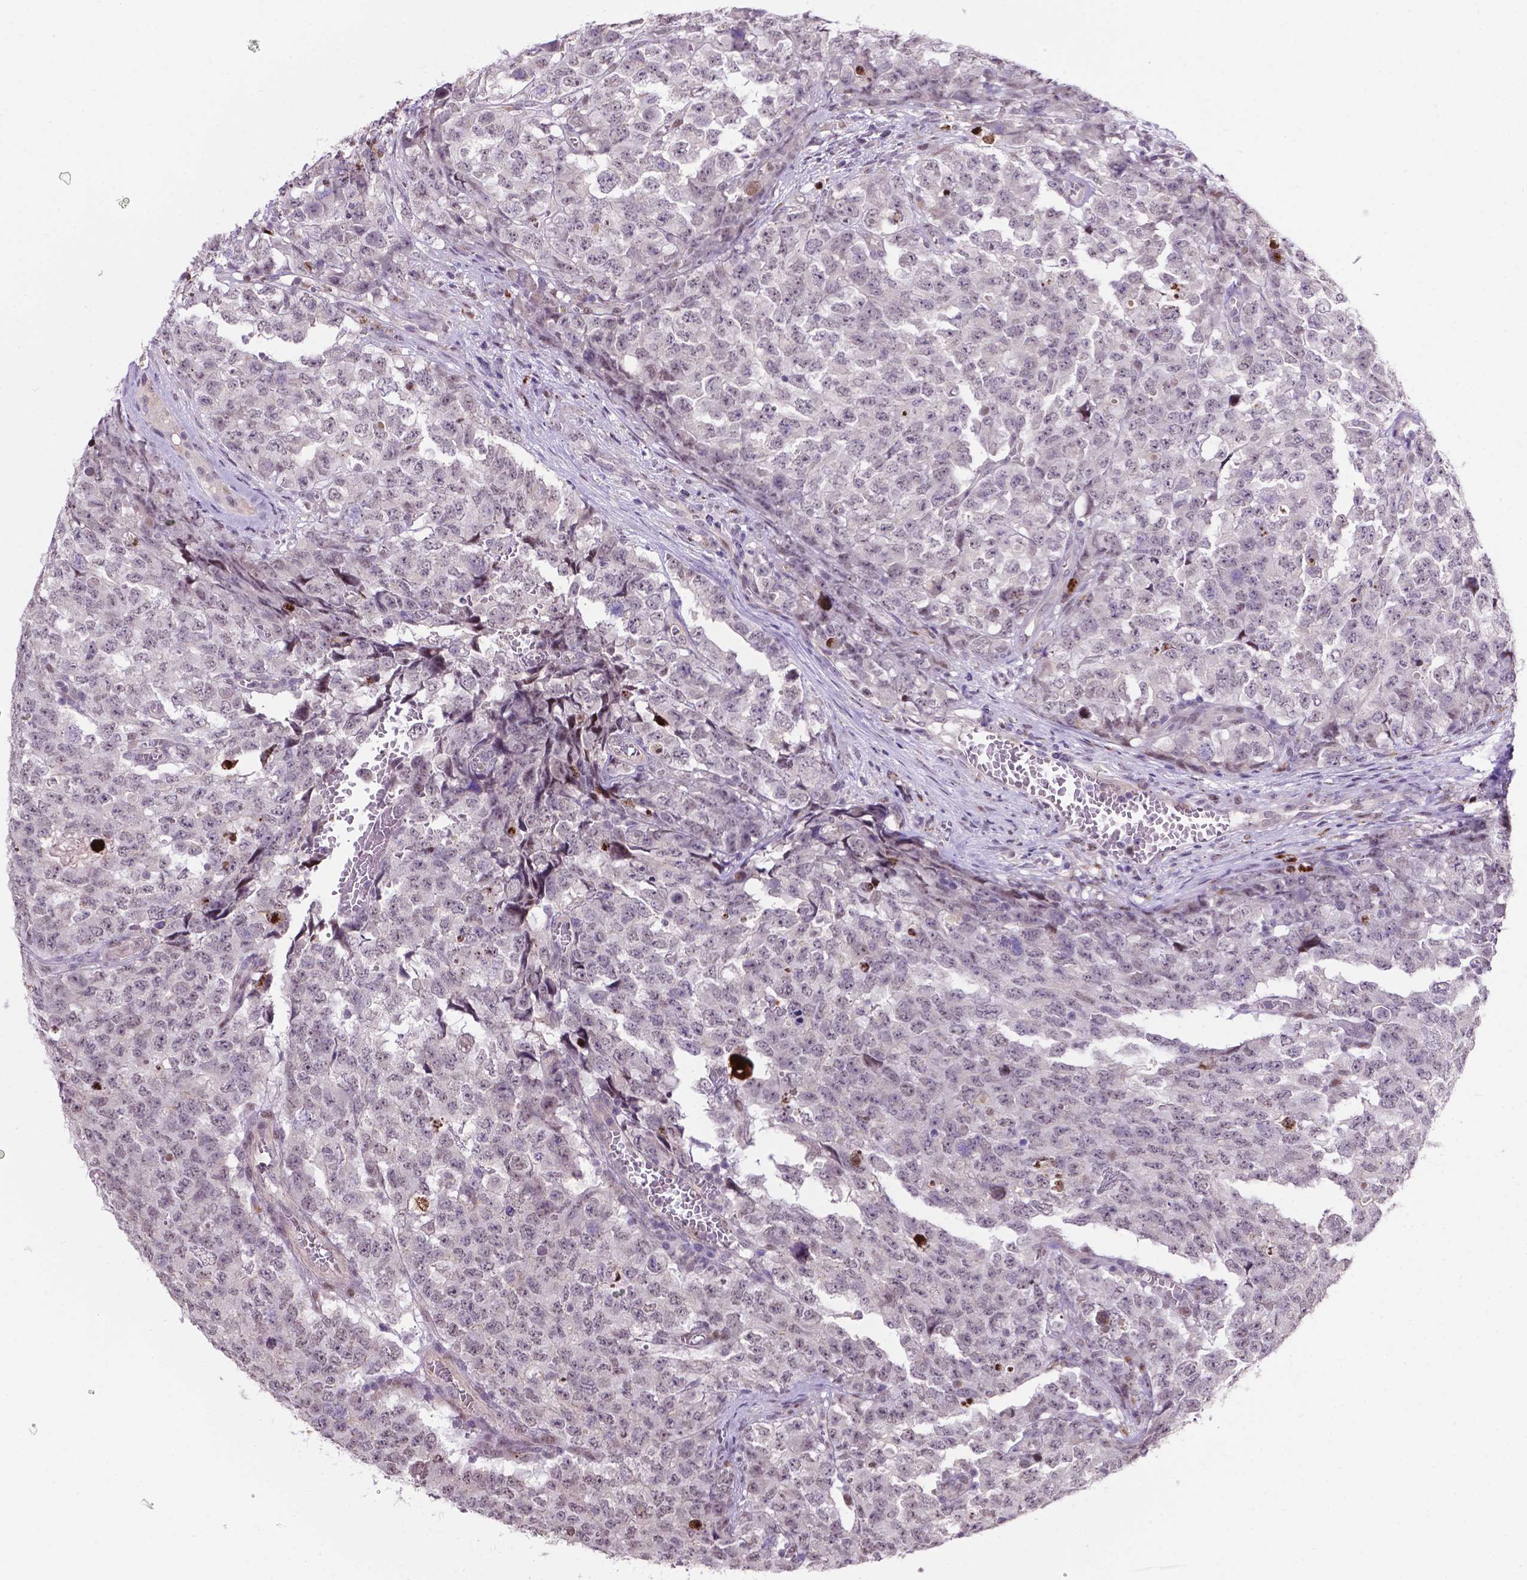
{"staining": {"intensity": "negative", "quantity": "none", "location": "none"}, "tissue": "testis cancer", "cell_type": "Tumor cells", "image_type": "cancer", "snomed": [{"axis": "morphology", "description": "Carcinoma, Embryonal, NOS"}, {"axis": "topography", "description": "Testis"}], "caption": "Immunohistochemistry histopathology image of neoplastic tissue: human testis embryonal carcinoma stained with DAB reveals no significant protein expression in tumor cells. The staining was performed using DAB to visualize the protein expression in brown, while the nuclei were stained in blue with hematoxylin (Magnification: 20x).", "gene": "SMAD3", "patient": {"sex": "male", "age": 23}}